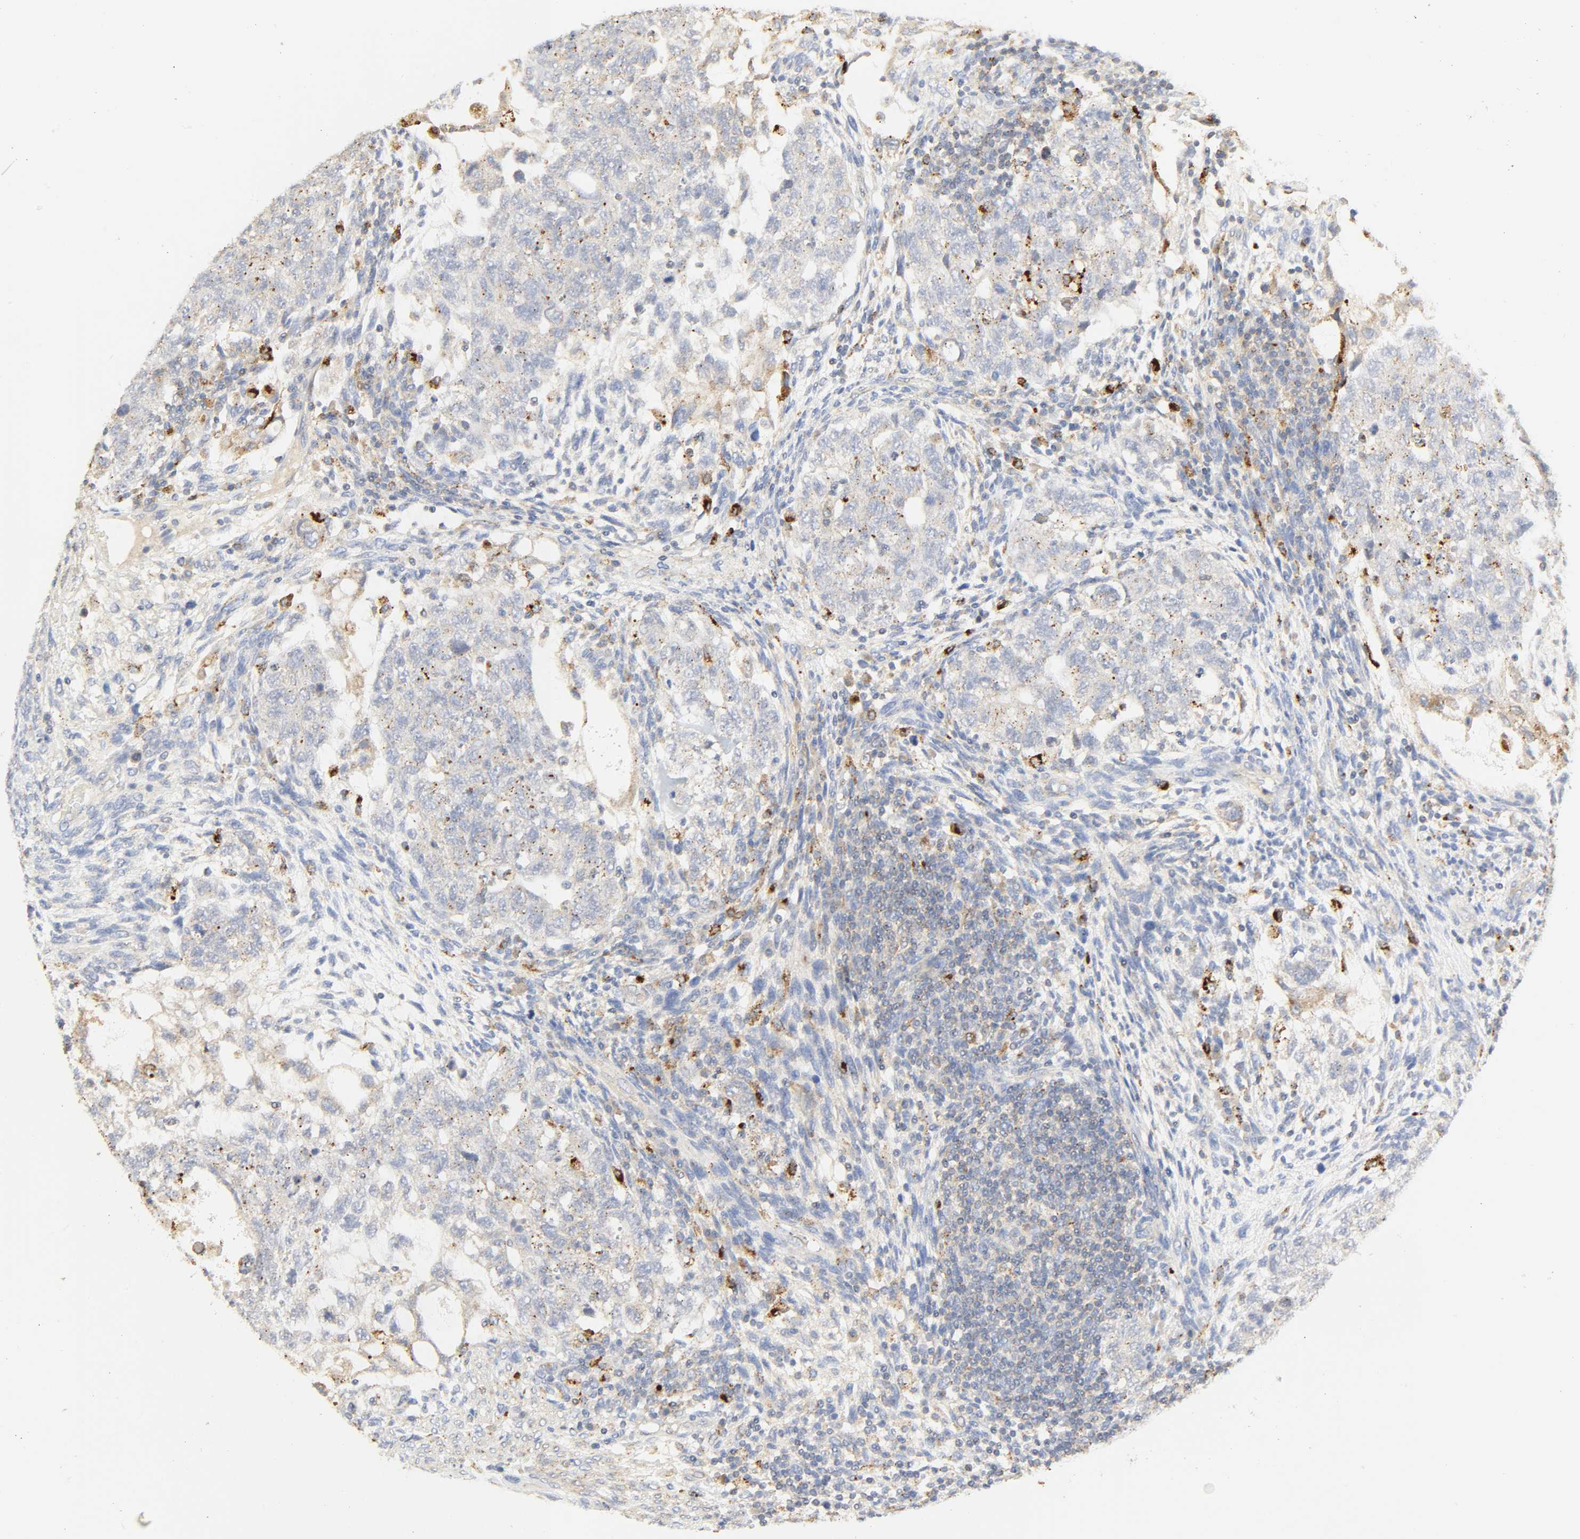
{"staining": {"intensity": "moderate", "quantity": "25%-75%", "location": "cytoplasmic/membranous"}, "tissue": "testis cancer", "cell_type": "Tumor cells", "image_type": "cancer", "snomed": [{"axis": "morphology", "description": "Normal tissue, NOS"}, {"axis": "morphology", "description": "Carcinoma, Embryonal, NOS"}, {"axis": "topography", "description": "Testis"}], "caption": "Immunohistochemistry (DAB) staining of testis cancer (embryonal carcinoma) shows moderate cytoplasmic/membranous protein positivity in about 25%-75% of tumor cells.", "gene": "CAMK2A", "patient": {"sex": "male", "age": 36}}